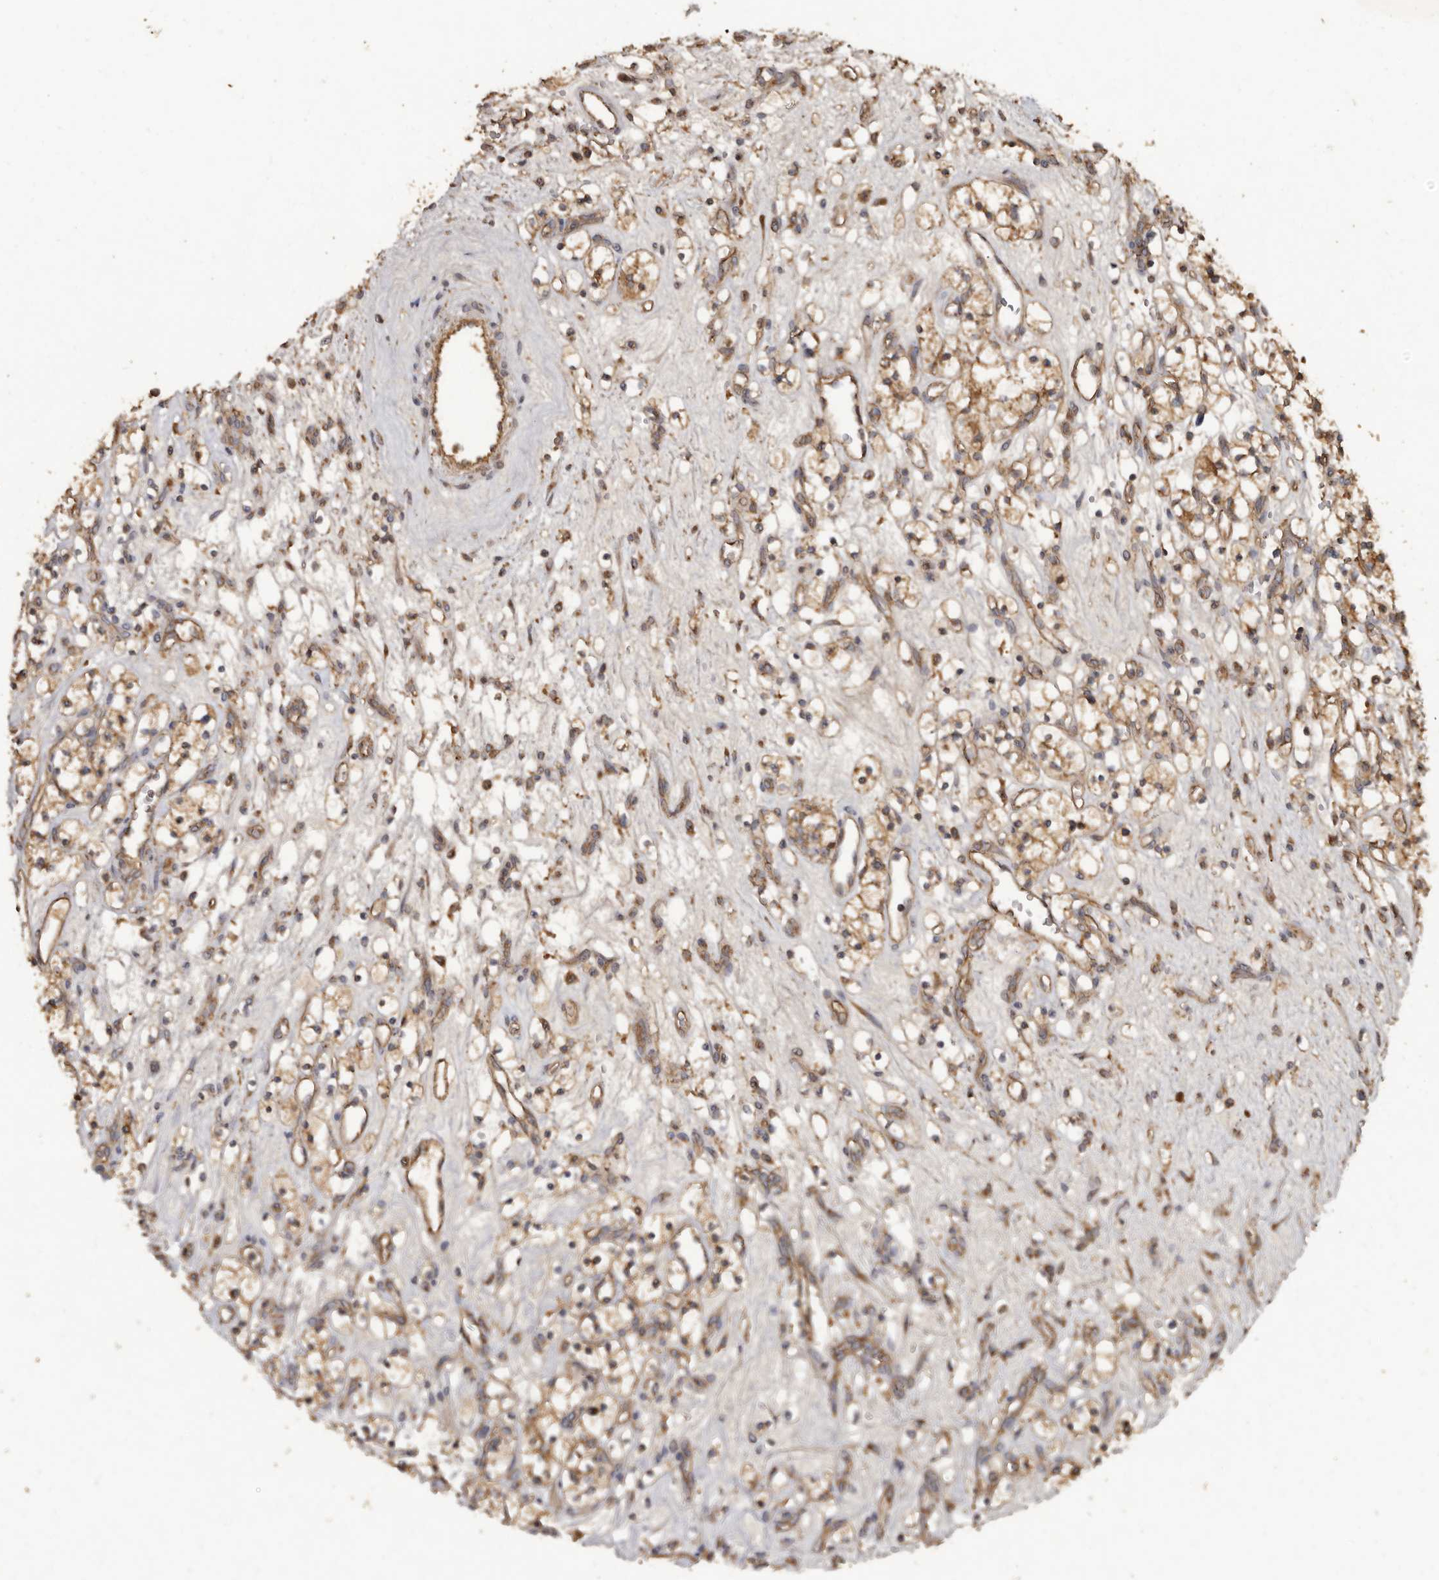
{"staining": {"intensity": "moderate", "quantity": ">75%", "location": "cytoplasmic/membranous"}, "tissue": "renal cancer", "cell_type": "Tumor cells", "image_type": "cancer", "snomed": [{"axis": "morphology", "description": "Adenocarcinoma, NOS"}, {"axis": "topography", "description": "Kidney"}], "caption": "Immunohistochemical staining of human renal cancer (adenocarcinoma) displays medium levels of moderate cytoplasmic/membranous positivity in about >75% of tumor cells. Immunohistochemistry stains the protein of interest in brown and the nuclei are stained blue.", "gene": "FLCN", "patient": {"sex": "female", "age": 57}}